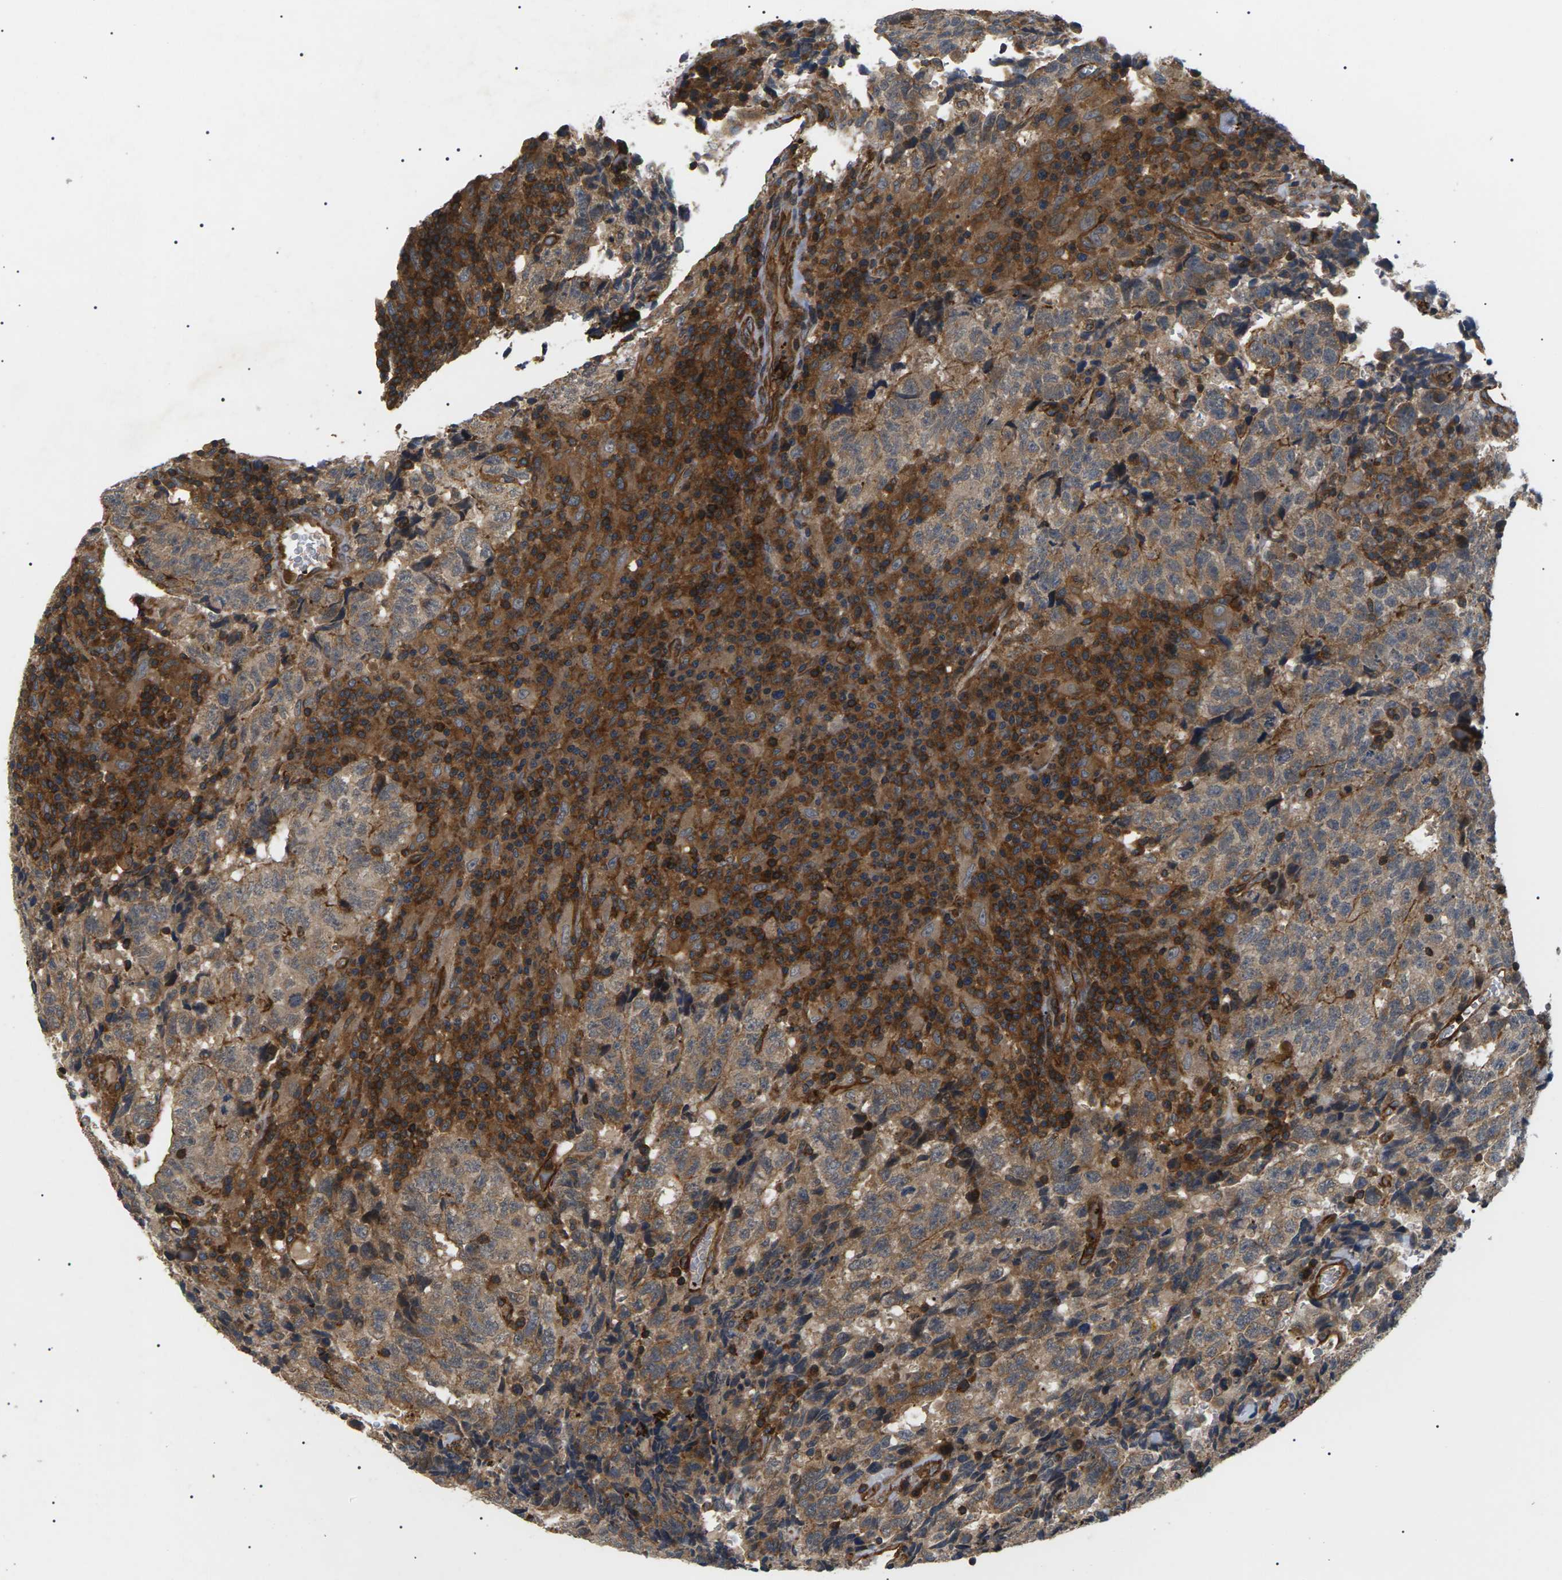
{"staining": {"intensity": "moderate", "quantity": ">75%", "location": "cytoplasmic/membranous"}, "tissue": "testis cancer", "cell_type": "Tumor cells", "image_type": "cancer", "snomed": [{"axis": "morphology", "description": "Necrosis, NOS"}, {"axis": "morphology", "description": "Carcinoma, Embryonal, NOS"}, {"axis": "topography", "description": "Testis"}], "caption": "Testis cancer (embryonal carcinoma) stained with DAB IHC displays medium levels of moderate cytoplasmic/membranous expression in approximately >75% of tumor cells.", "gene": "TMTC4", "patient": {"sex": "male", "age": 19}}